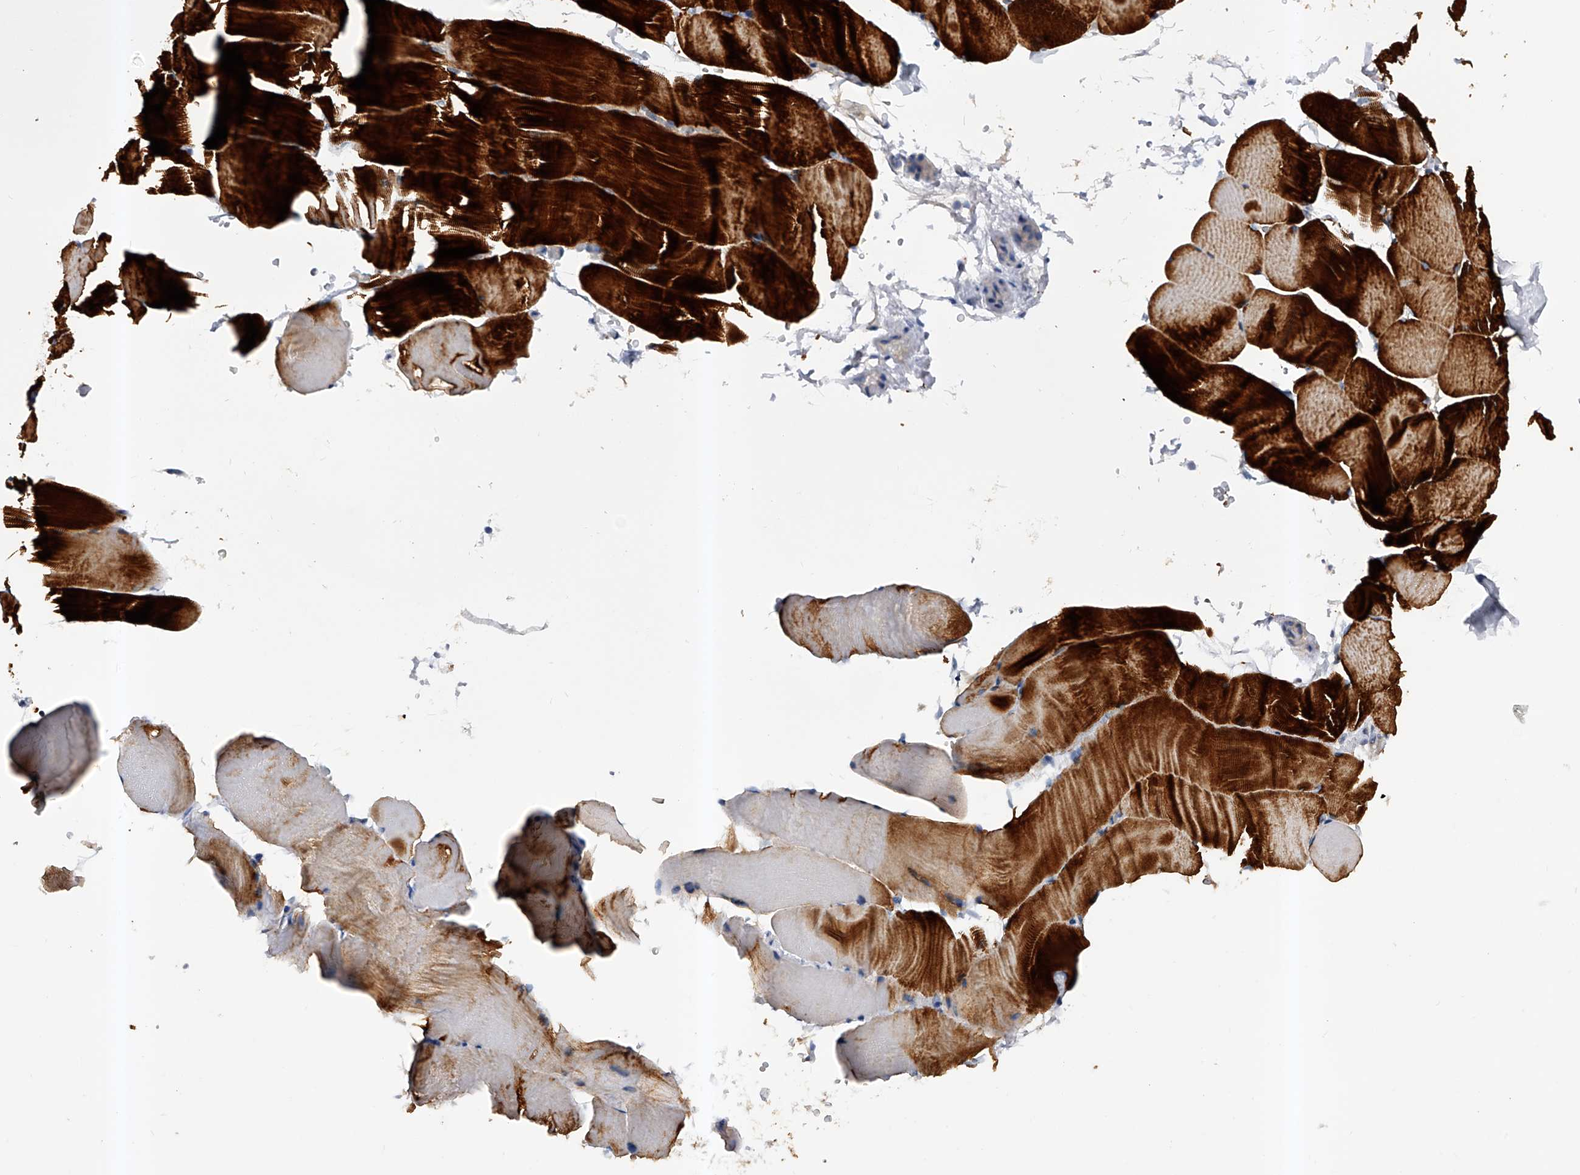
{"staining": {"intensity": "strong", "quantity": ">75%", "location": "cytoplasmic/membranous"}, "tissue": "skeletal muscle", "cell_type": "Myocytes", "image_type": "normal", "snomed": [{"axis": "morphology", "description": "Normal tissue, NOS"}, {"axis": "topography", "description": "Skeletal muscle"}, {"axis": "topography", "description": "Parathyroid gland"}], "caption": "This photomicrograph shows immunohistochemistry (IHC) staining of unremarkable human skeletal muscle, with high strong cytoplasmic/membranous positivity in approximately >75% of myocytes.", "gene": "ARL4C", "patient": {"sex": "female", "age": 37}}